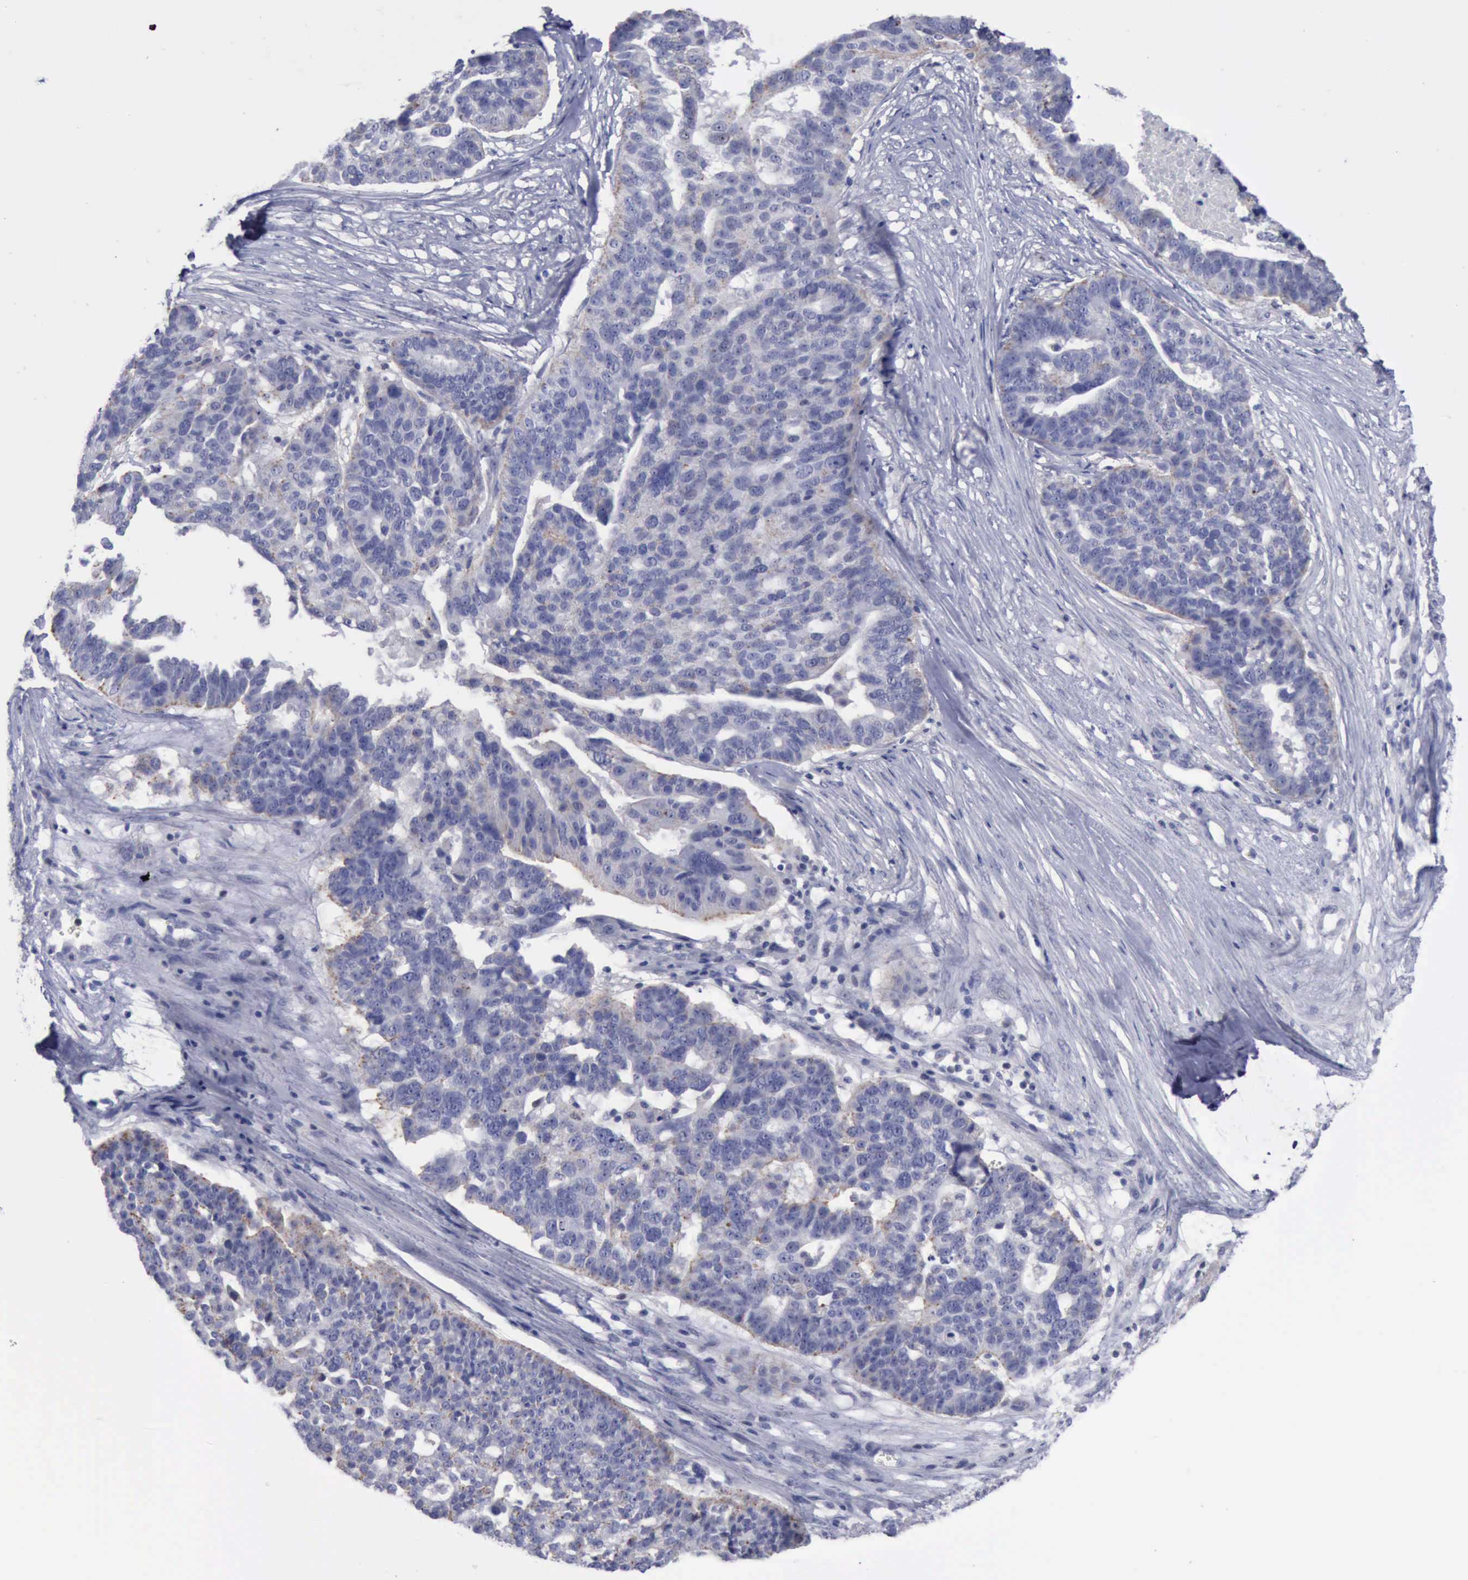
{"staining": {"intensity": "negative", "quantity": "none", "location": "none"}, "tissue": "ovarian cancer", "cell_type": "Tumor cells", "image_type": "cancer", "snomed": [{"axis": "morphology", "description": "Cystadenocarcinoma, serous, NOS"}, {"axis": "topography", "description": "Ovary"}], "caption": "Immunohistochemical staining of human ovarian cancer (serous cystadenocarcinoma) exhibits no significant staining in tumor cells.", "gene": "SATB2", "patient": {"sex": "female", "age": 59}}